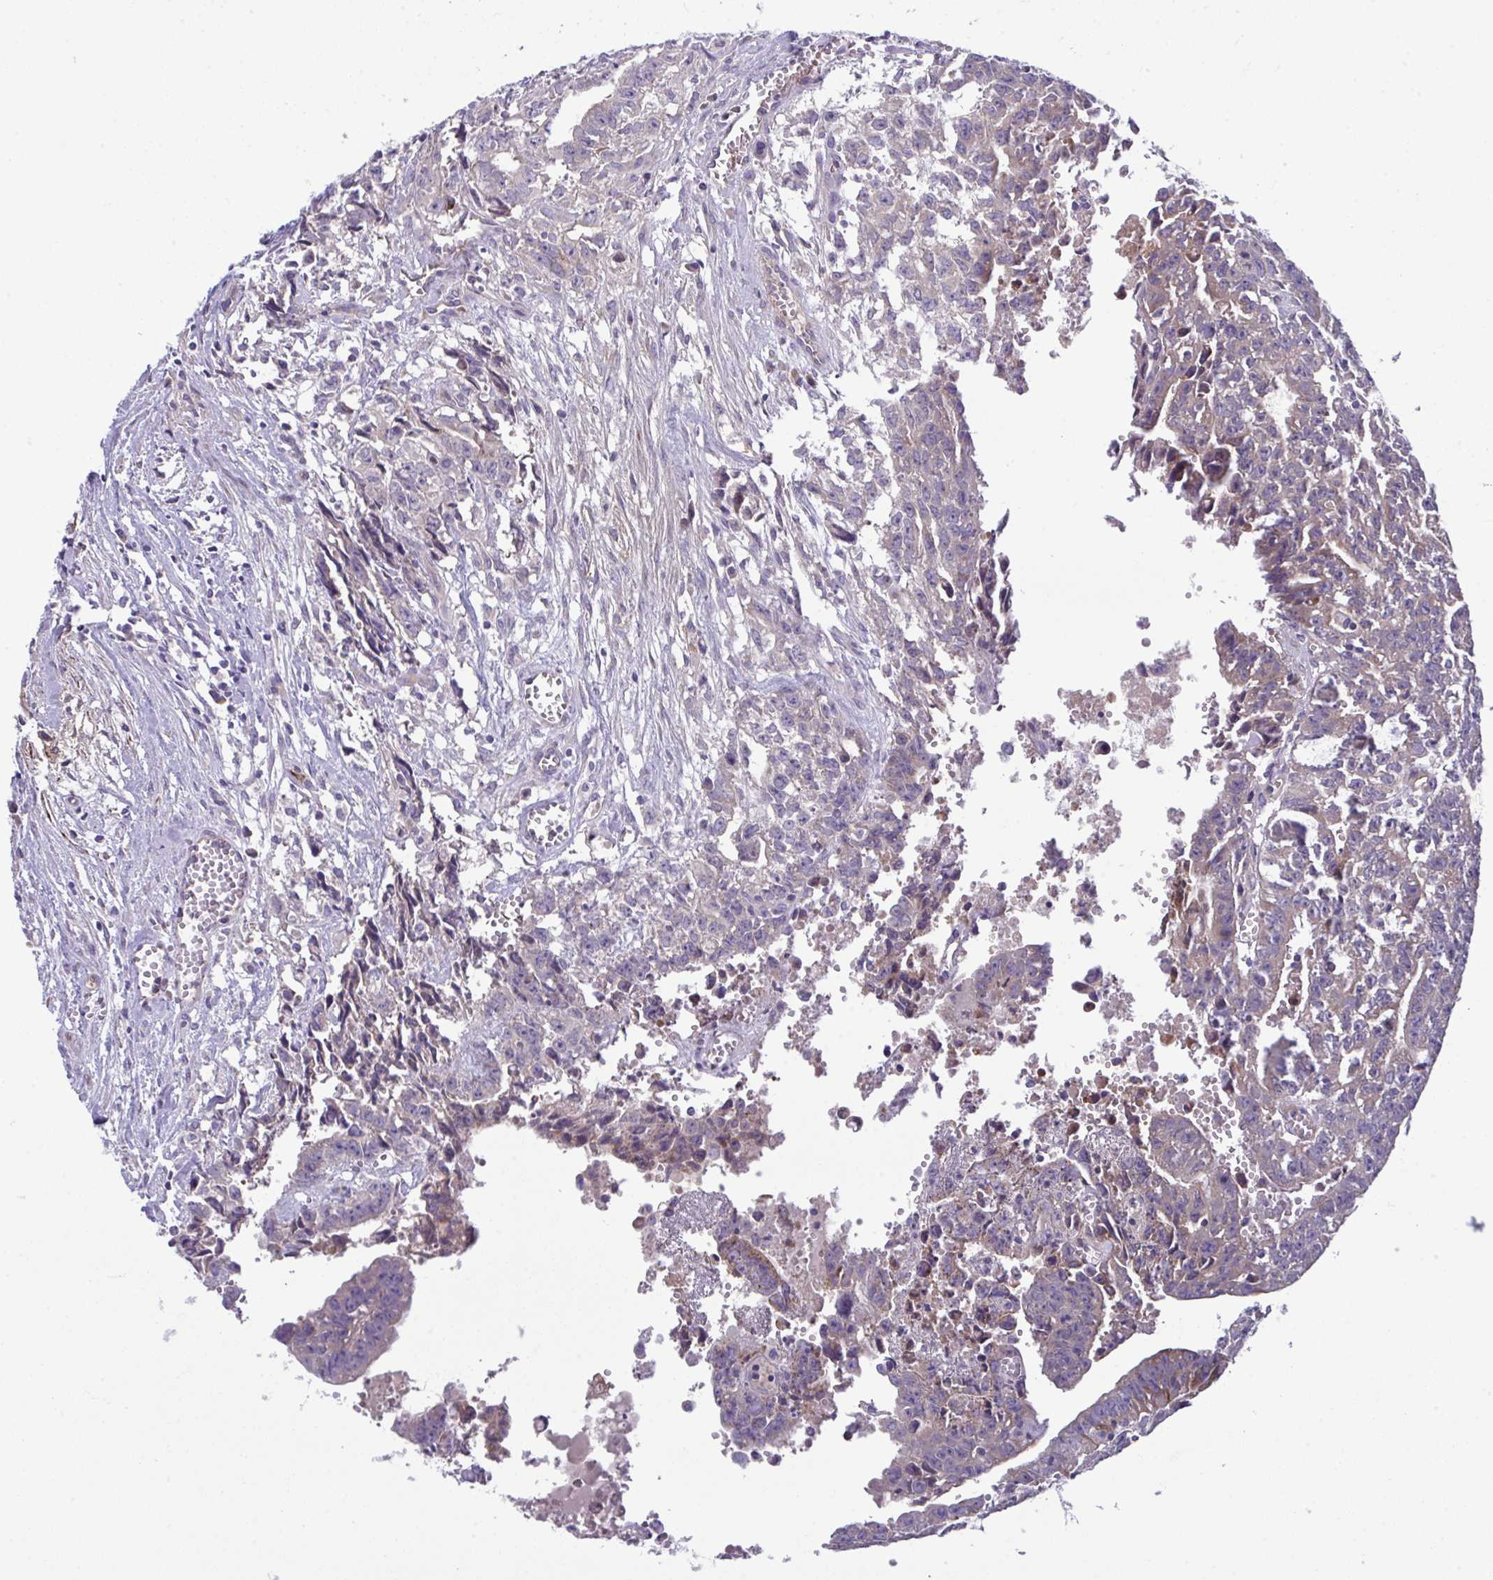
{"staining": {"intensity": "weak", "quantity": "<25%", "location": "cytoplasmic/membranous"}, "tissue": "testis cancer", "cell_type": "Tumor cells", "image_type": "cancer", "snomed": [{"axis": "morphology", "description": "Carcinoma, Embryonal, NOS"}, {"axis": "morphology", "description": "Teratoma, malignant, NOS"}, {"axis": "topography", "description": "Testis"}], "caption": "Tumor cells show no significant protein expression in testis cancer.", "gene": "PIGZ", "patient": {"sex": "male", "age": 24}}